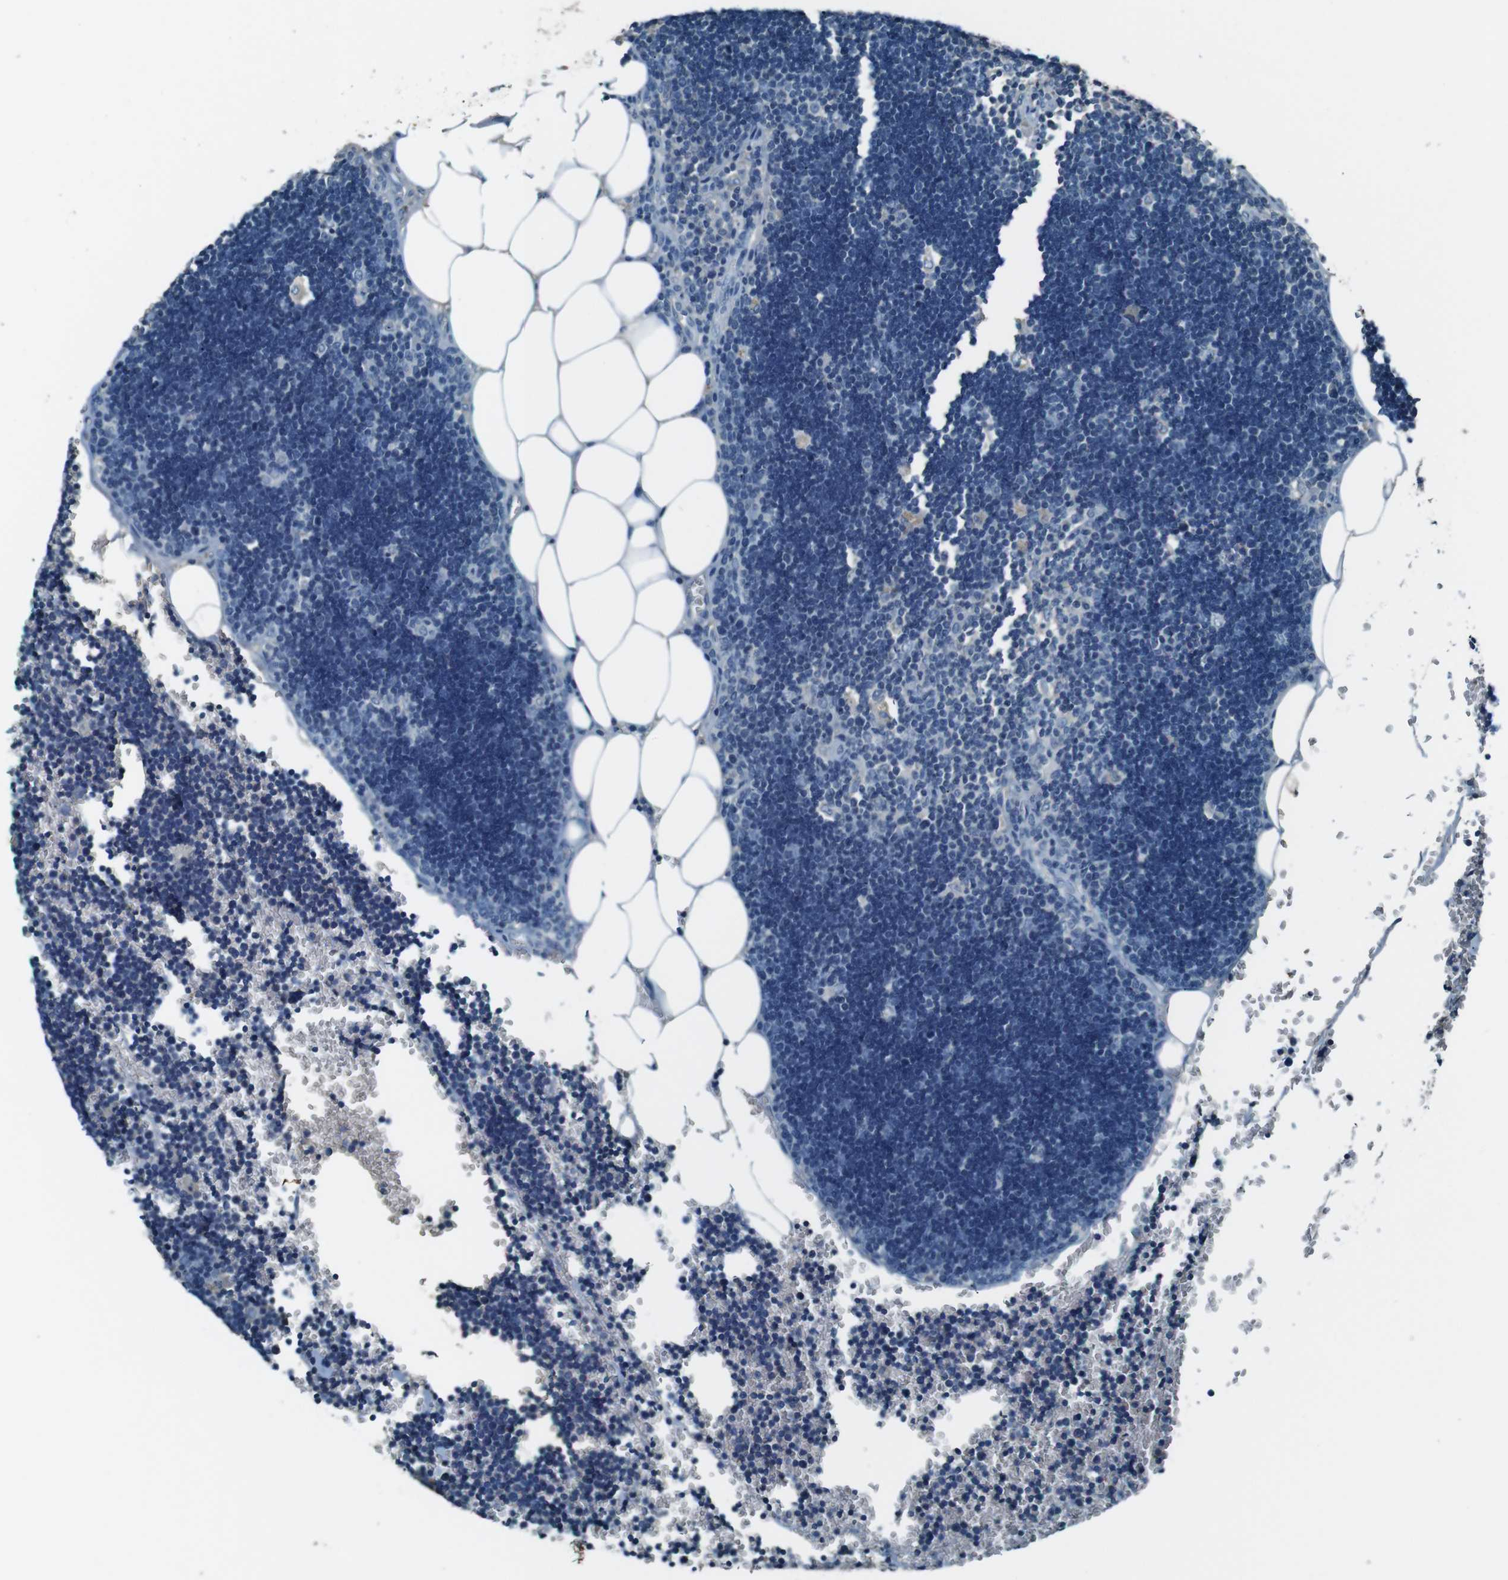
{"staining": {"intensity": "negative", "quantity": "none", "location": "none"}, "tissue": "lymph node", "cell_type": "Germinal center cells", "image_type": "normal", "snomed": [{"axis": "morphology", "description": "Normal tissue, NOS"}, {"axis": "topography", "description": "Lymph node"}], "caption": "There is no significant positivity in germinal center cells of lymph node.", "gene": "LEP", "patient": {"sex": "male", "age": 33}}